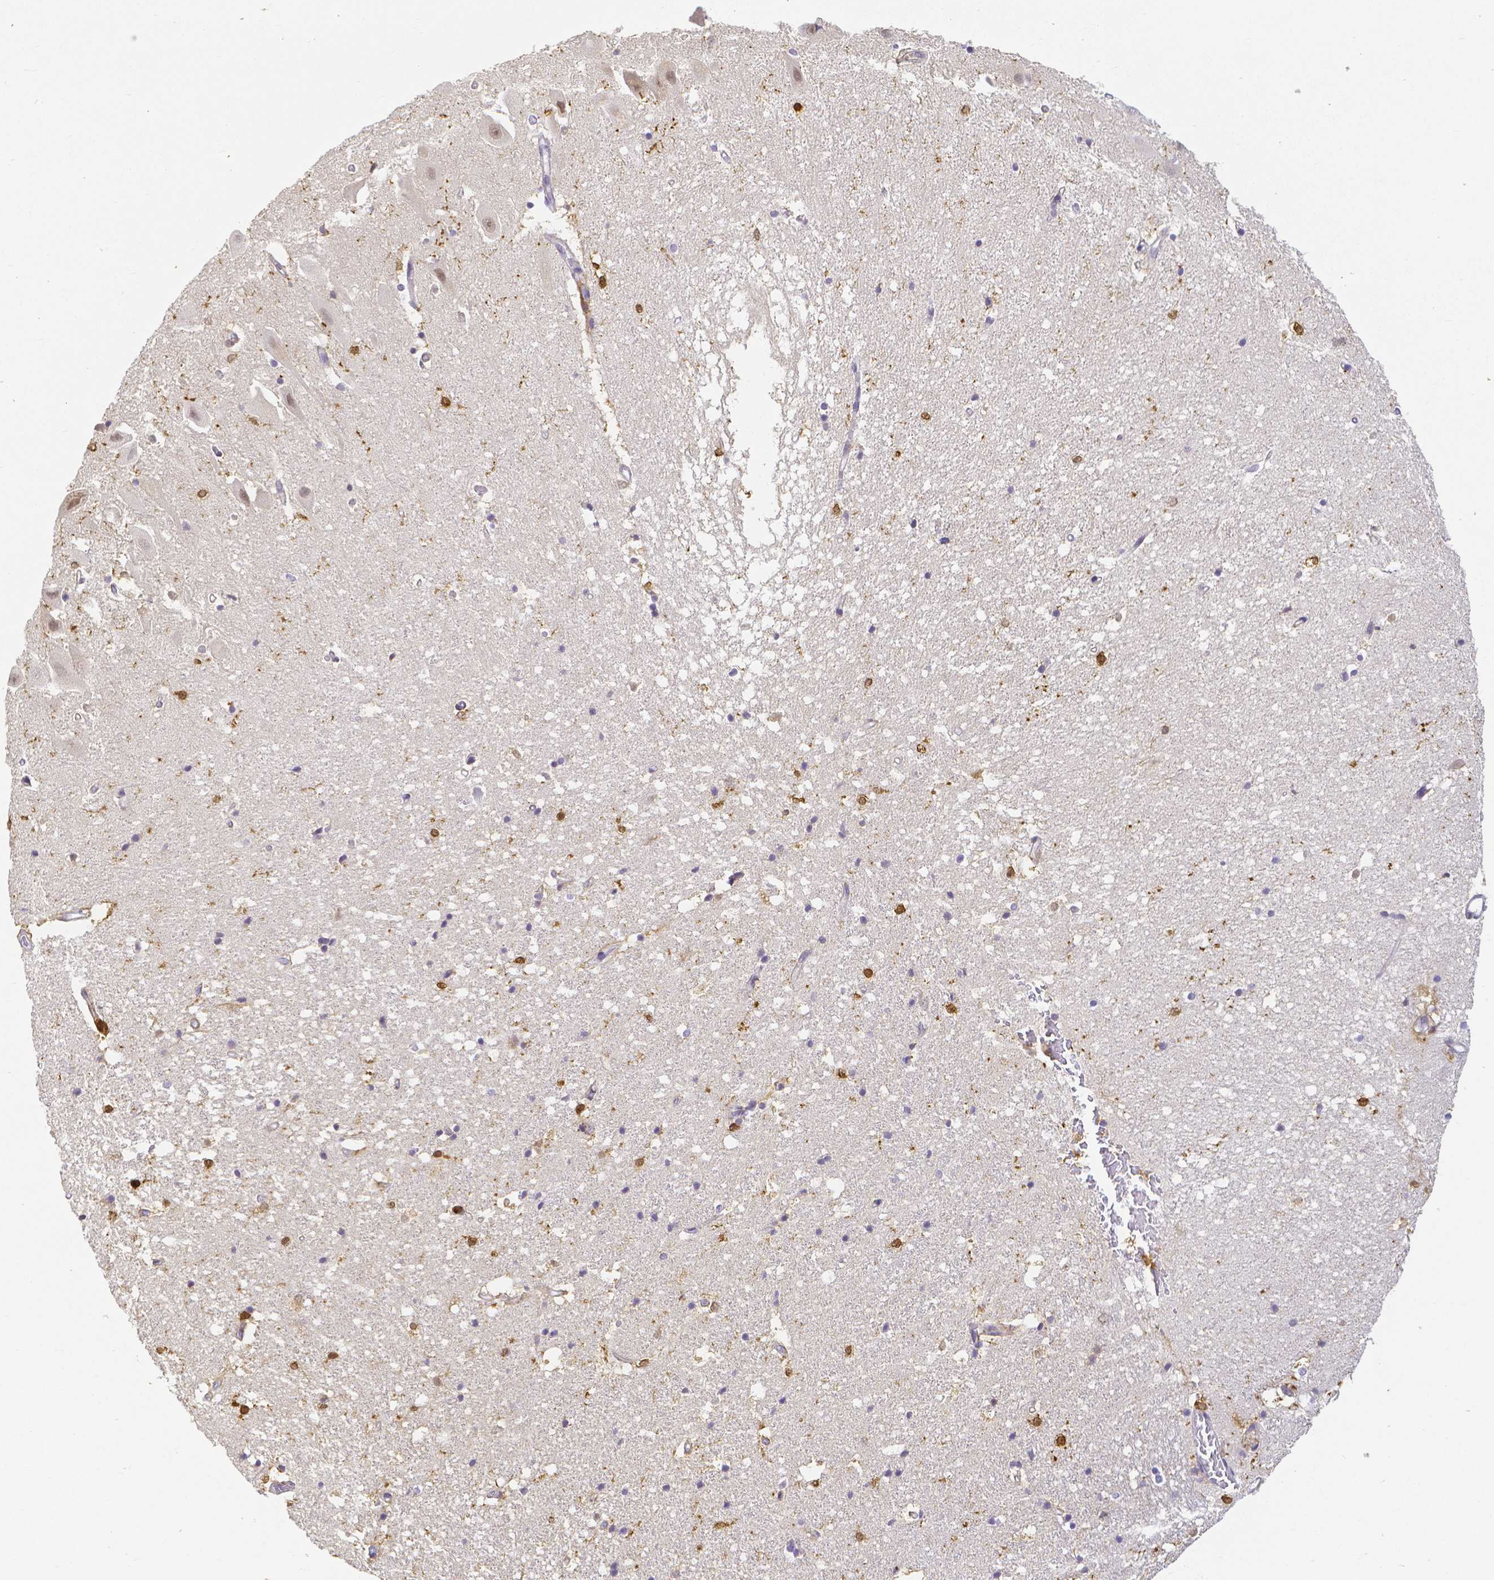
{"staining": {"intensity": "strong", "quantity": "<25%", "location": "cytoplasmic/membranous,nuclear"}, "tissue": "hippocampus", "cell_type": "Glial cells", "image_type": "normal", "snomed": [{"axis": "morphology", "description": "Normal tissue, NOS"}, {"axis": "topography", "description": "Hippocampus"}], "caption": "This is a micrograph of immunohistochemistry staining of benign hippocampus, which shows strong expression in the cytoplasmic/membranous,nuclear of glial cells.", "gene": "COTL1", "patient": {"sex": "male", "age": 63}}